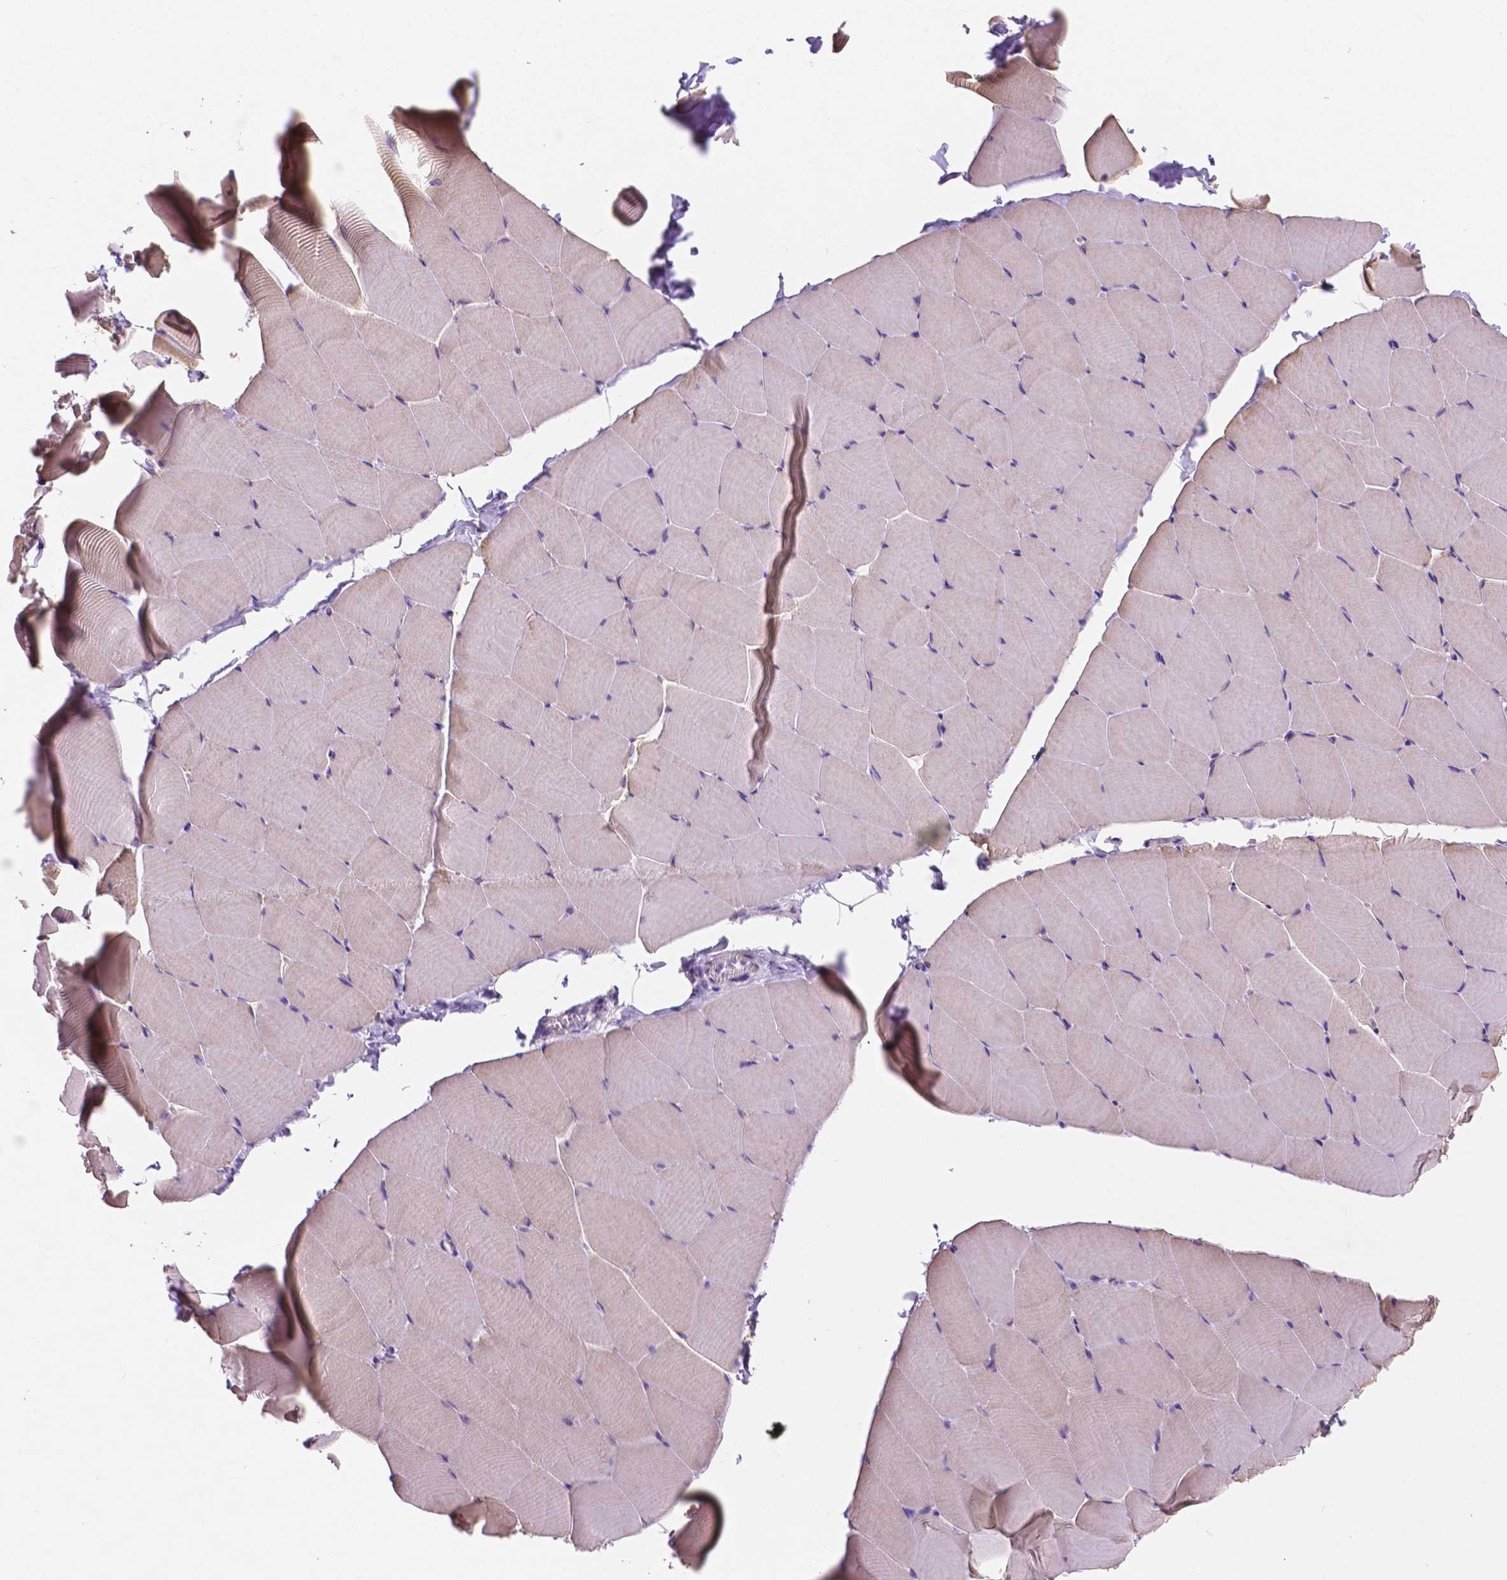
{"staining": {"intensity": "weak", "quantity": "<25%", "location": "cytoplasmic/membranous"}, "tissue": "skeletal muscle", "cell_type": "Myocytes", "image_type": "normal", "snomed": [{"axis": "morphology", "description": "Normal tissue, NOS"}, {"axis": "topography", "description": "Skeletal muscle"}], "caption": "Immunohistochemistry histopathology image of benign skeletal muscle: skeletal muscle stained with DAB exhibits no significant protein expression in myocytes.", "gene": "TMEM130", "patient": {"sex": "male", "age": 25}}